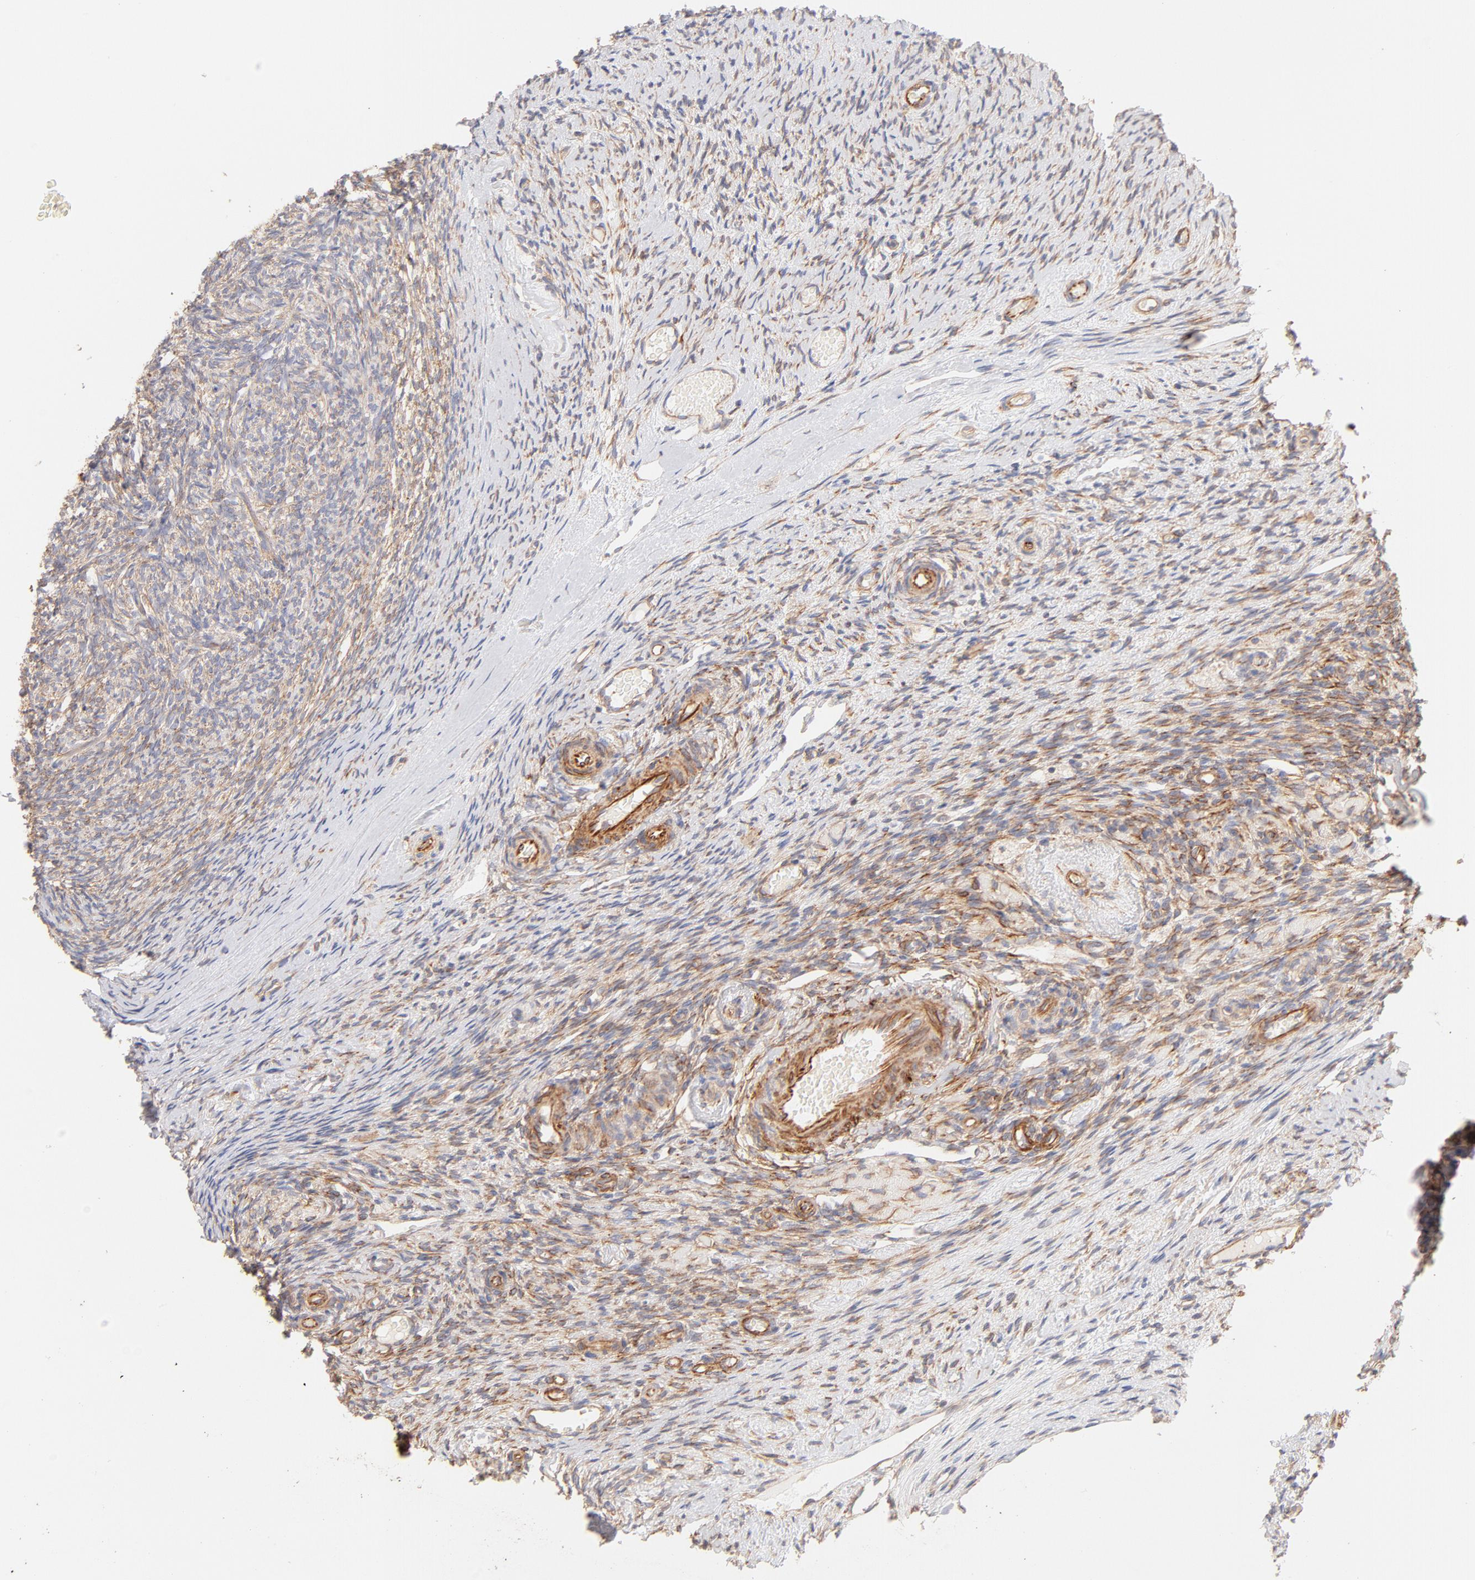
{"staining": {"intensity": "moderate", "quantity": ">75%", "location": "cytoplasmic/membranous"}, "tissue": "ovary", "cell_type": "Ovarian stroma cells", "image_type": "normal", "snomed": [{"axis": "morphology", "description": "Normal tissue, NOS"}, {"axis": "topography", "description": "Ovary"}], "caption": "This image reveals benign ovary stained with immunohistochemistry (IHC) to label a protein in brown. The cytoplasmic/membranous of ovarian stroma cells show moderate positivity for the protein. Nuclei are counter-stained blue.", "gene": "LDLRAP1", "patient": {"sex": "female", "age": 60}}